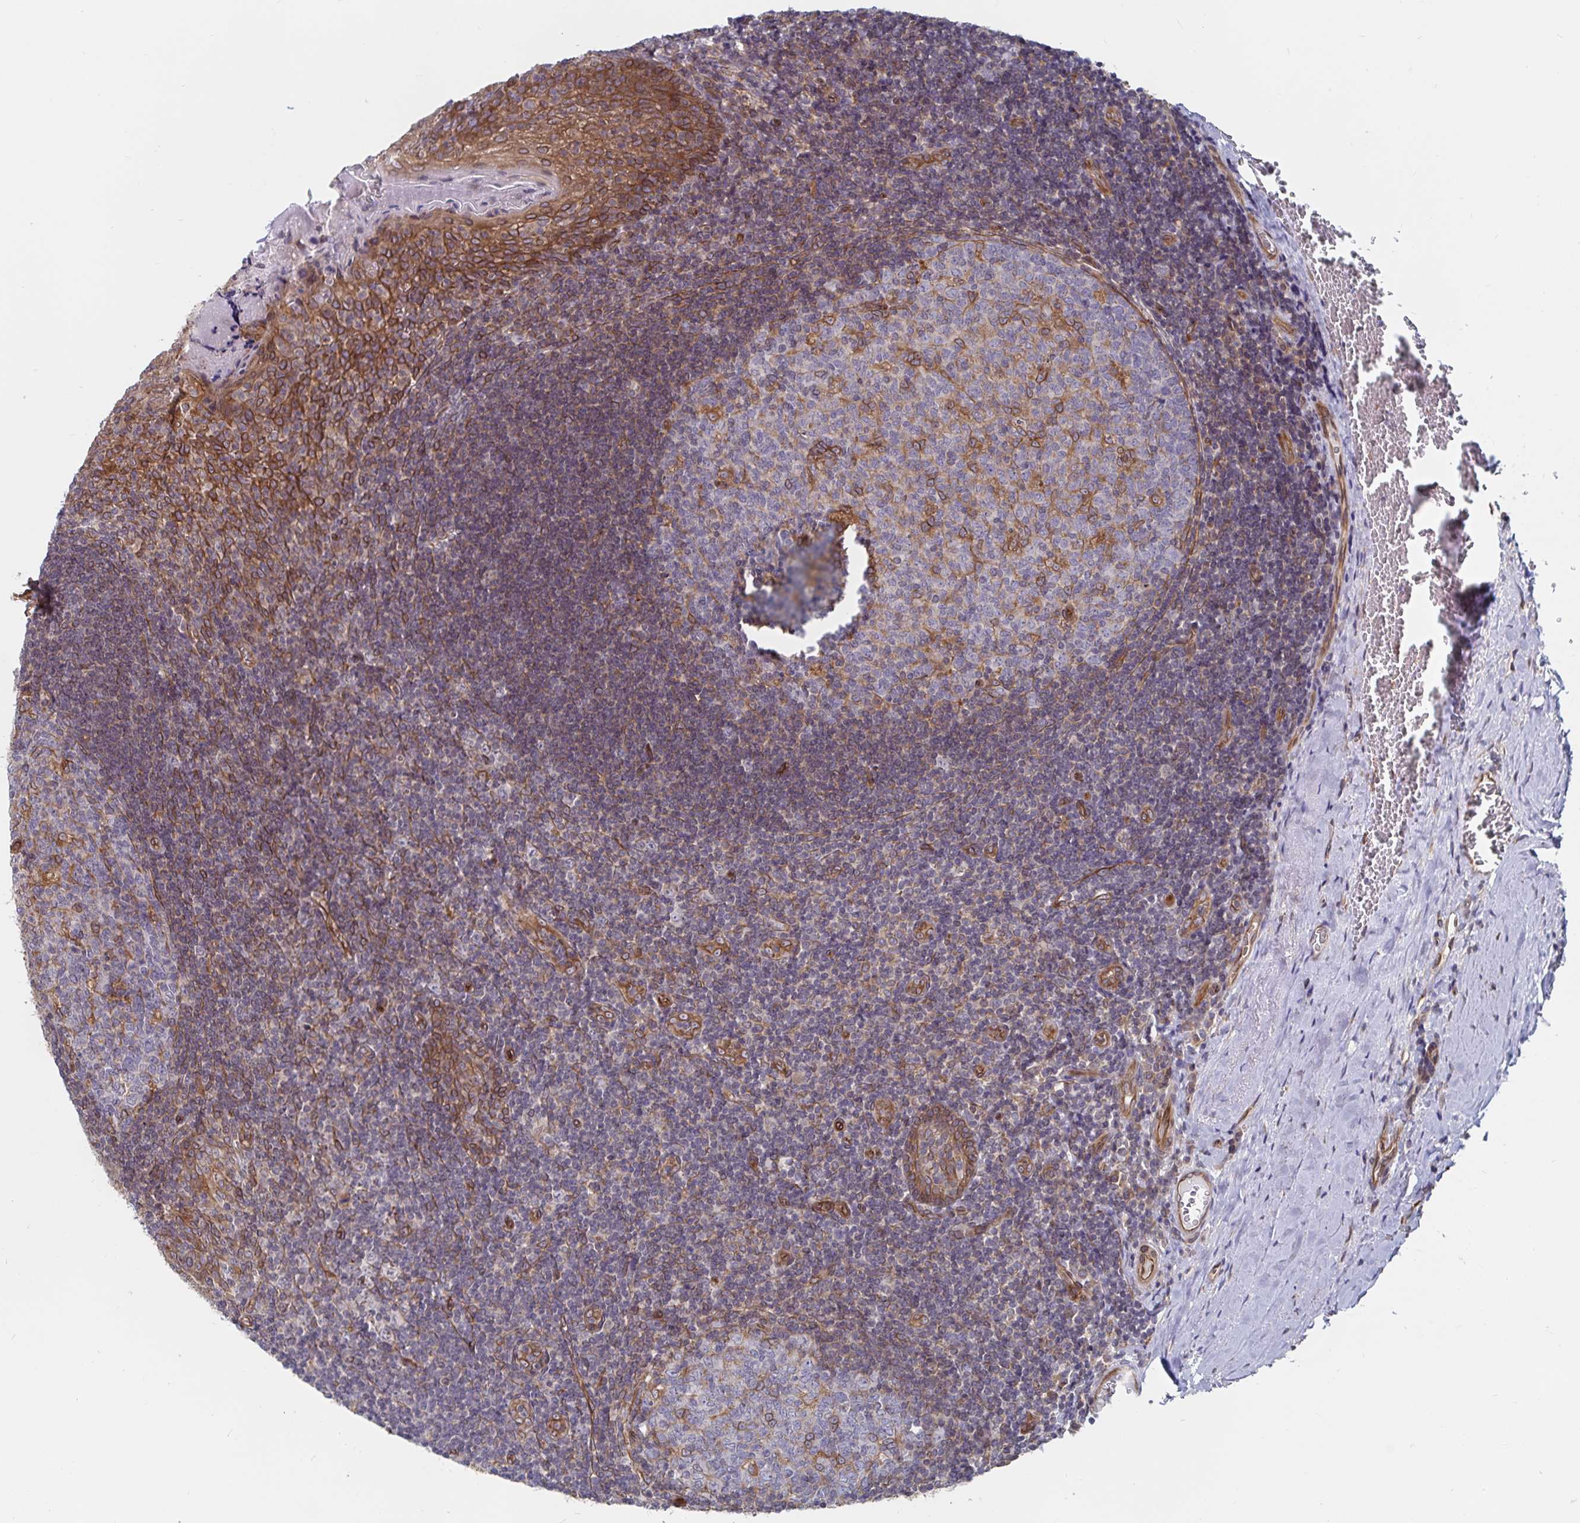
{"staining": {"intensity": "weak", "quantity": "<25%", "location": "cytoplasmic/membranous"}, "tissue": "tonsil", "cell_type": "Germinal center cells", "image_type": "normal", "snomed": [{"axis": "morphology", "description": "Normal tissue, NOS"}, {"axis": "morphology", "description": "Inflammation, NOS"}, {"axis": "topography", "description": "Tonsil"}], "caption": "Immunohistochemical staining of unremarkable tonsil displays no significant staining in germinal center cells.", "gene": "BCAP29", "patient": {"sex": "female", "age": 31}}